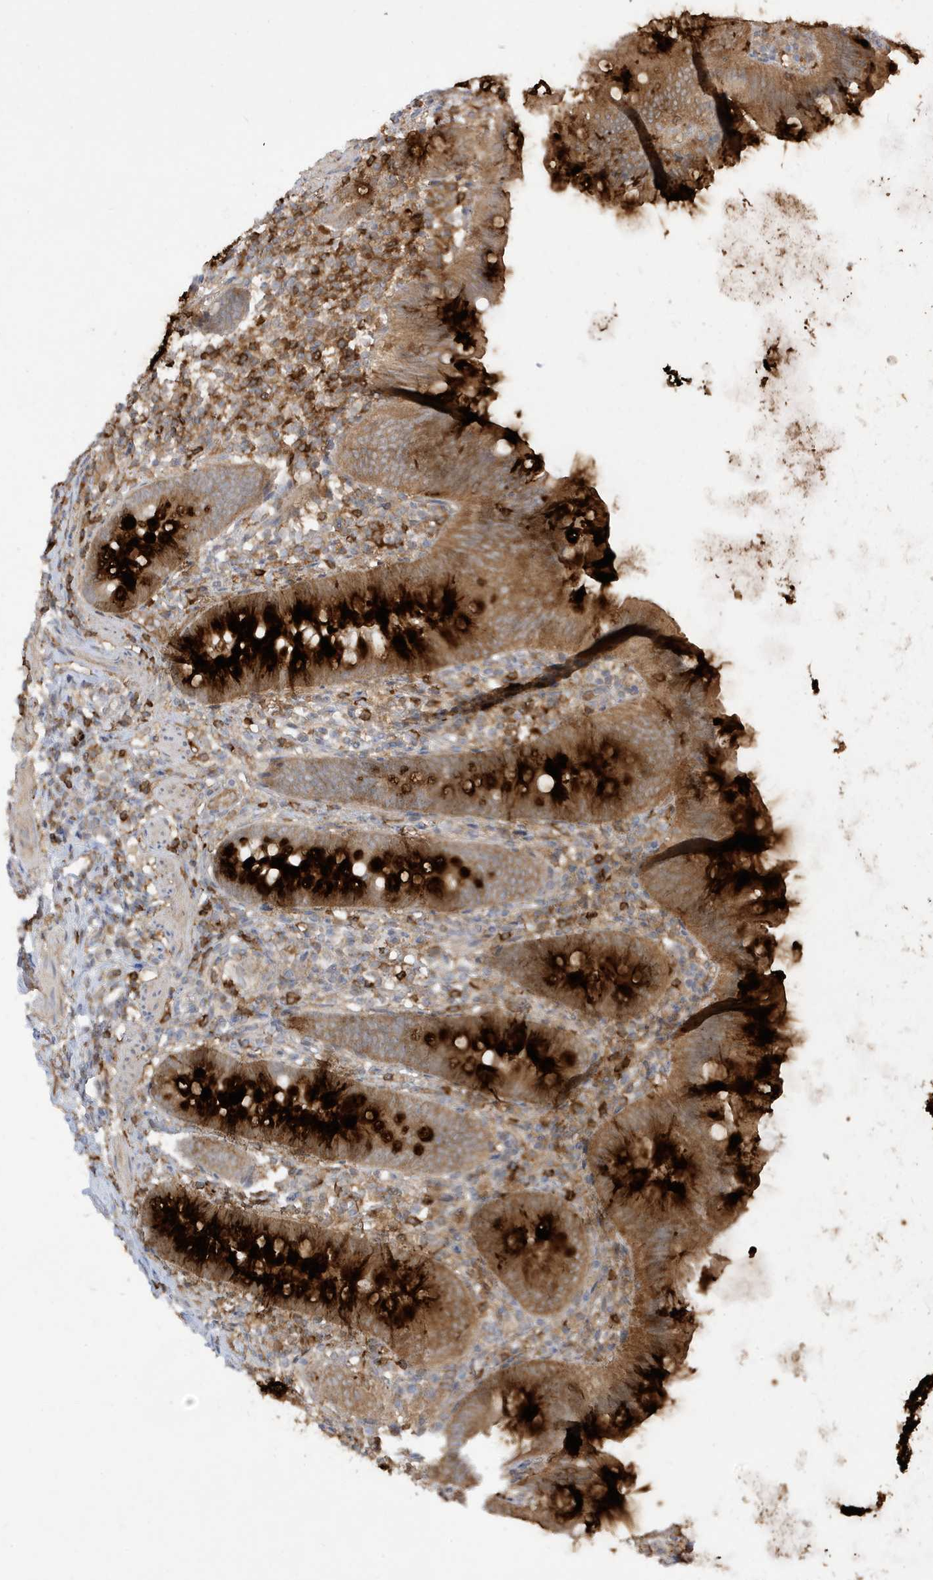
{"staining": {"intensity": "strong", "quantity": ">75%", "location": "cytoplasmic/membranous"}, "tissue": "appendix", "cell_type": "Glandular cells", "image_type": "normal", "snomed": [{"axis": "morphology", "description": "Normal tissue, NOS"}, {"axis": "topography", "description": "Appendix"}], "caption": "Protein staining of normal appendix shows strong cytoplasmic/membranous positivity in about >75% of glandular cells. Using DAB (3,3'-diaminobenzidine) (brown) and hematoxylin (blue) stains, captured at high magnification using brightfield microscopy.", "gene": "PHACTR2", "patient": {"sex": "female", "age": 62}}